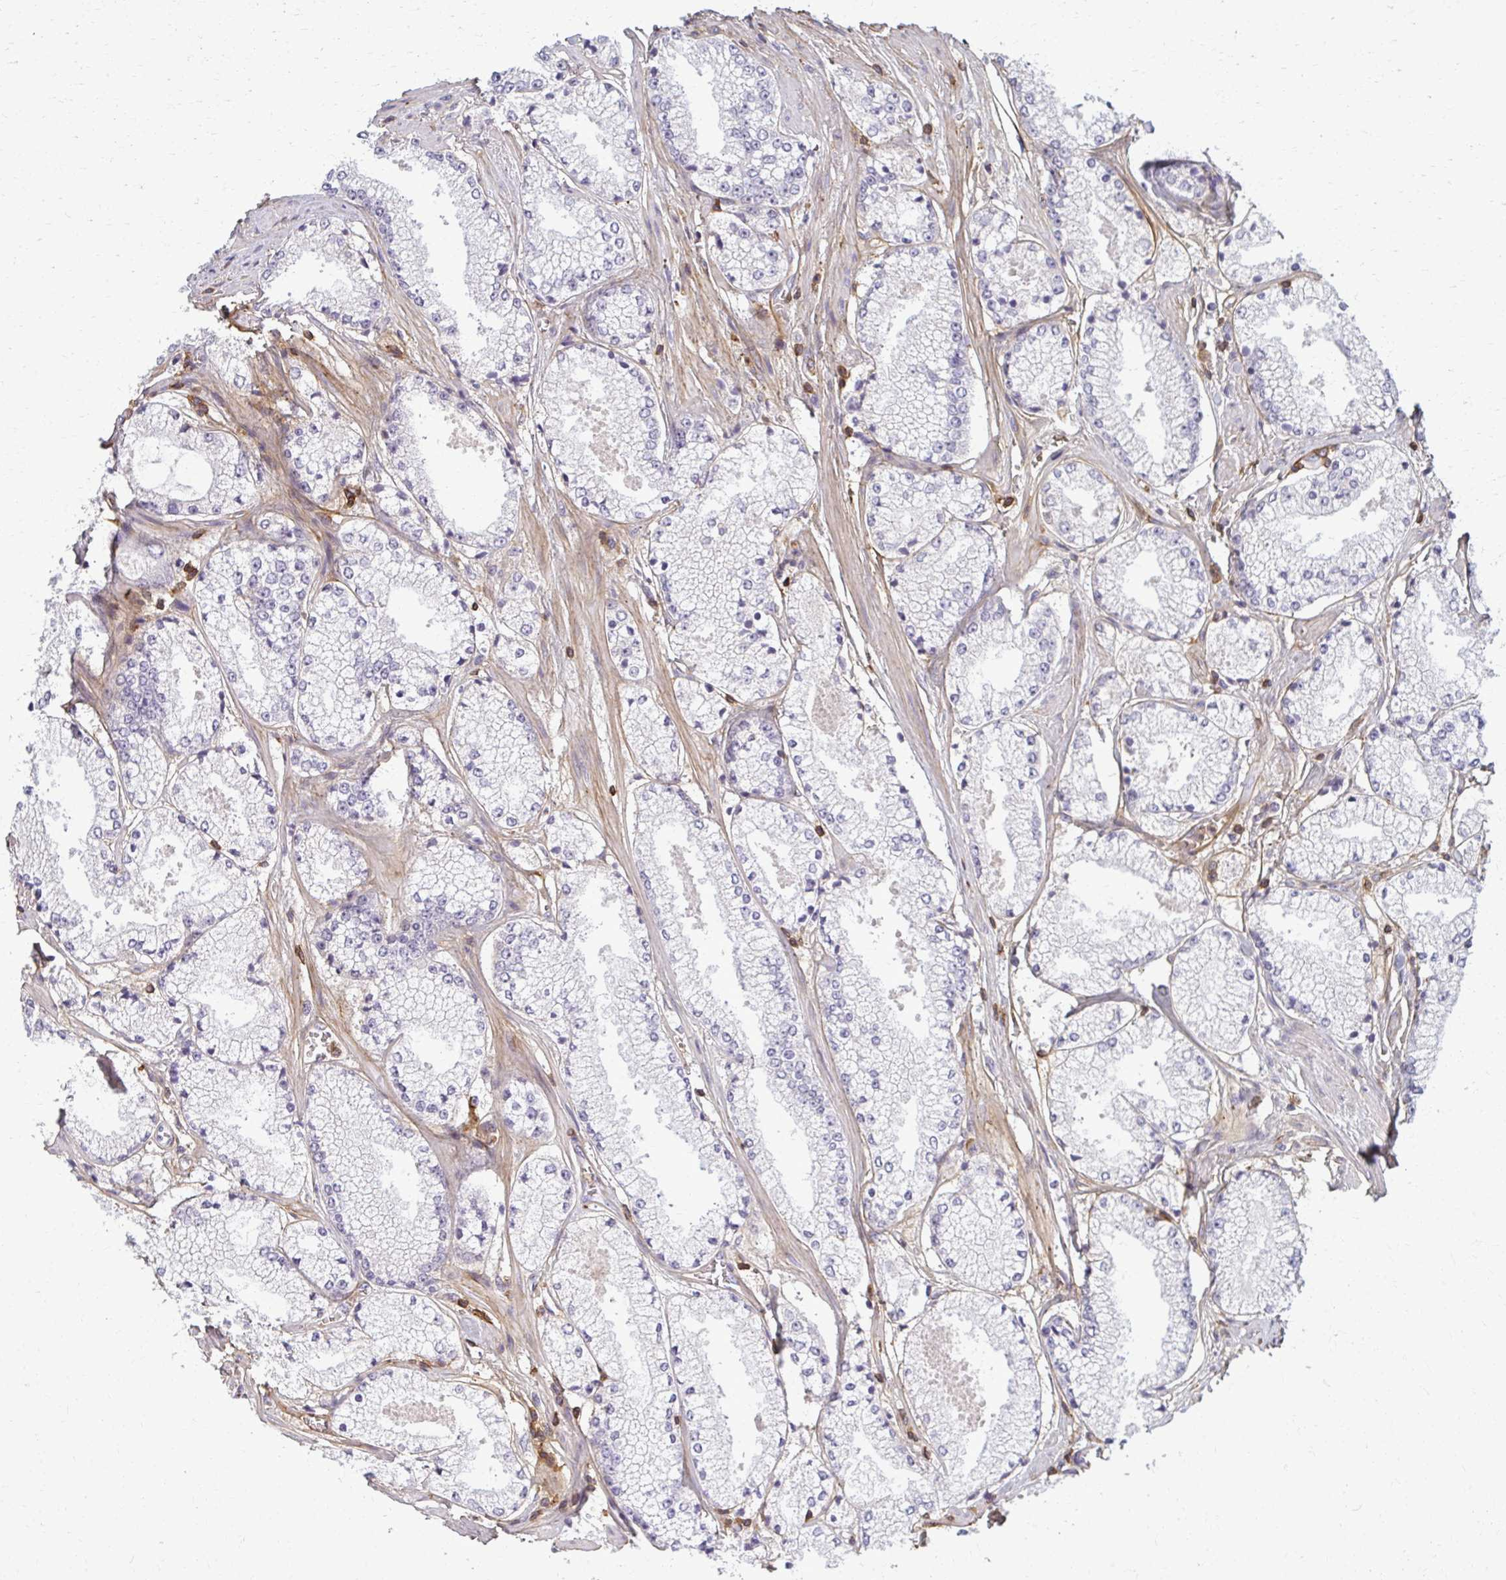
{"staining": {"intensity": "negative", "quantity": "none", "location": "none"}, "tissue": "prostate cancer", "cell_type": "Tumor cells", "image_type": "cancer", "snomed": [{"axis": "morphology", "description": "Adenocarcinoma, High grade"}, {"axis": "topography", "description": "Prostate"}], "caption": "Tumor cells are negative for brown protein staining in prostate cancer (high-grade adenocarcinoma).", "gene": "AP5M1", "patient": {"sex": "male", "age": 63}}